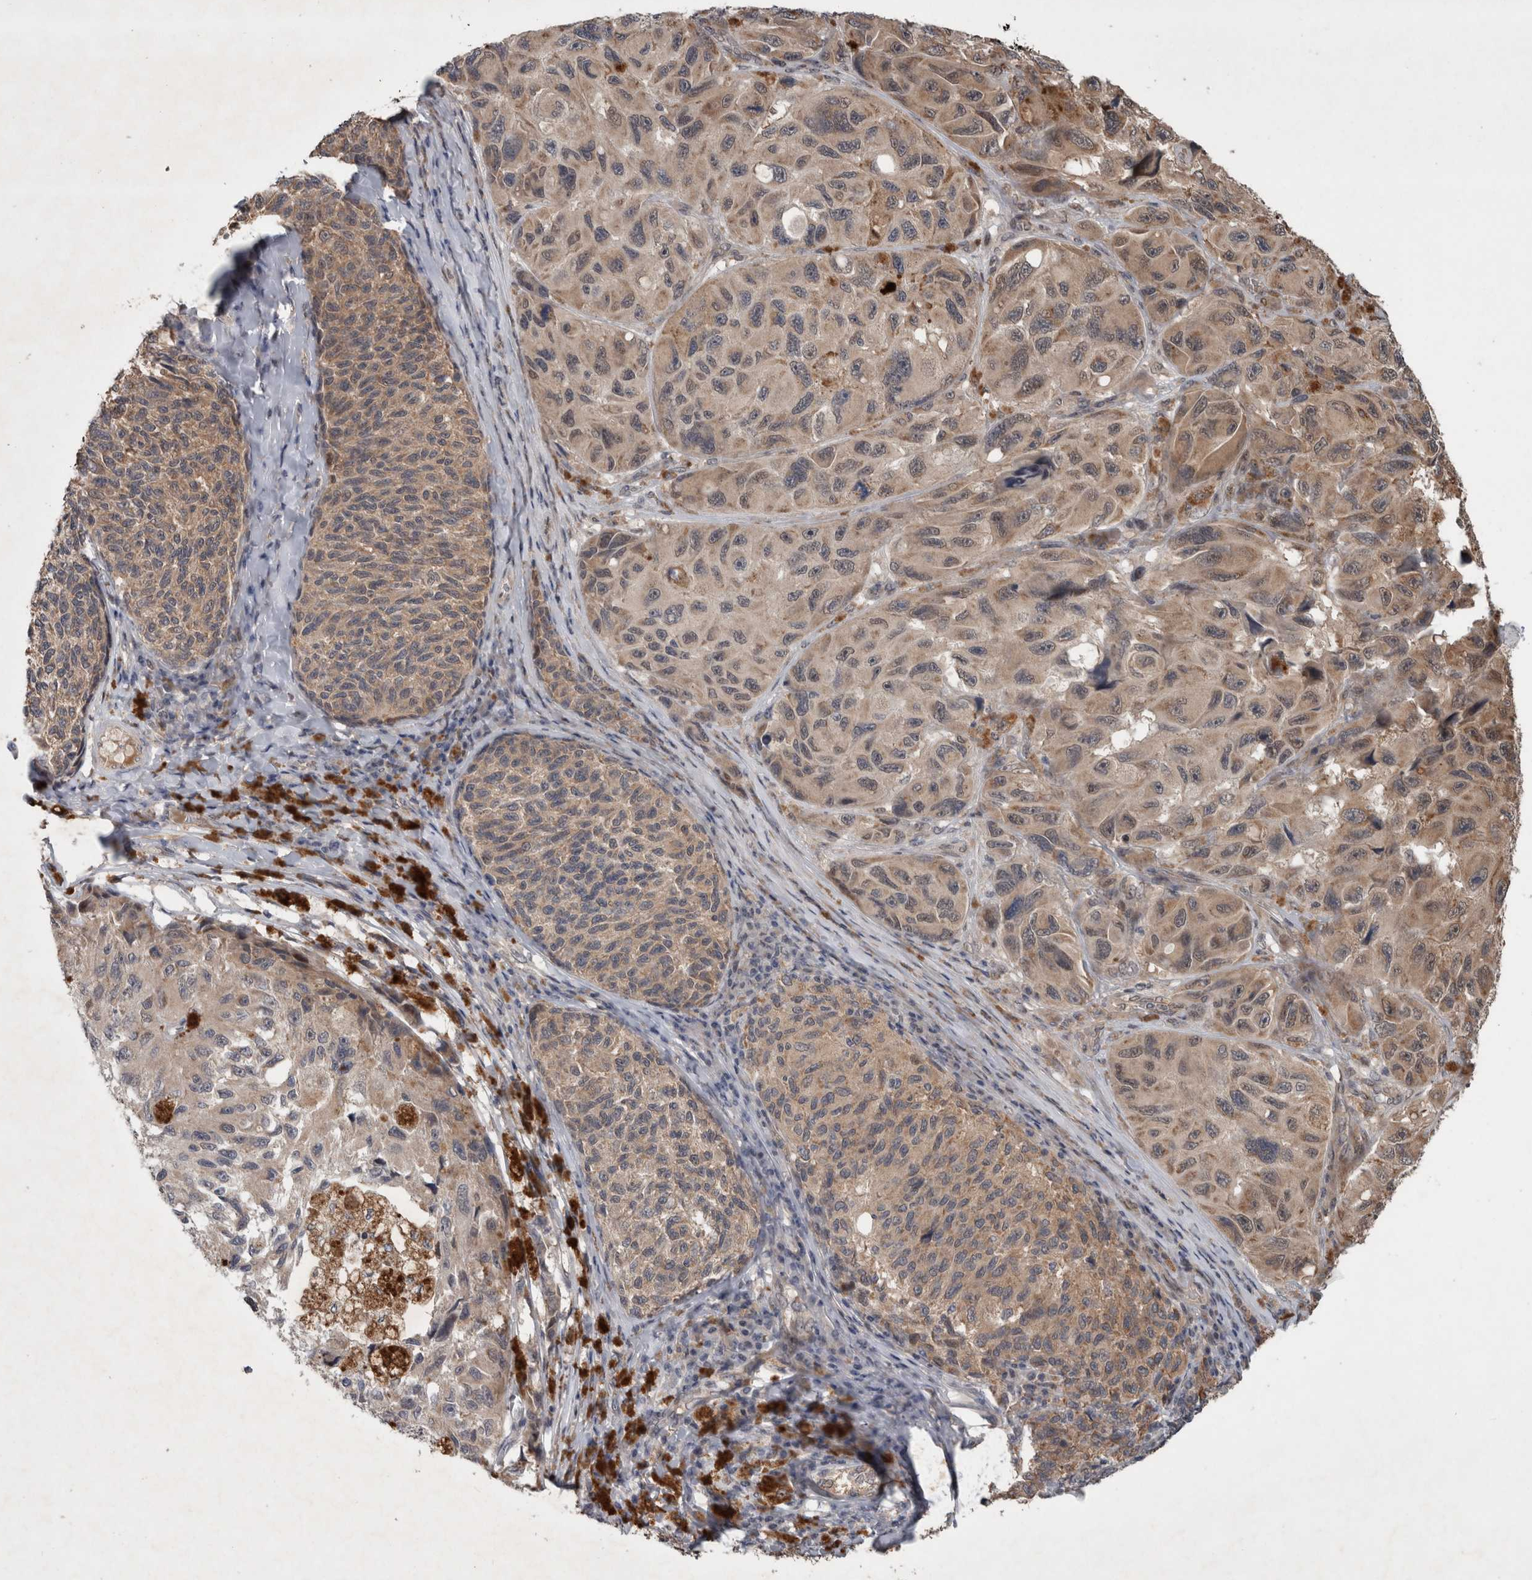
{"staining": {"intensity": "weak", "quantity": "25%-75%", "location": "cytoplasmic/membranous"}, "tissue": "melanoma", "cell_type": "Tumor cells", "image_type": "cancer", "snomed": [{"axis": "morphology", "description": "Malignant melanoma, NOS"}, {"axis": "topography", "description": "Skin"}], "caption": "Melanoma tissue demonstrates weak cytoplasmic/membranous expression in about 25%-75% of tumor cells, visualized by immunohistochemistry.", "gene": "GIMAP6", "patient": {"sex": "female", "age": 73}}